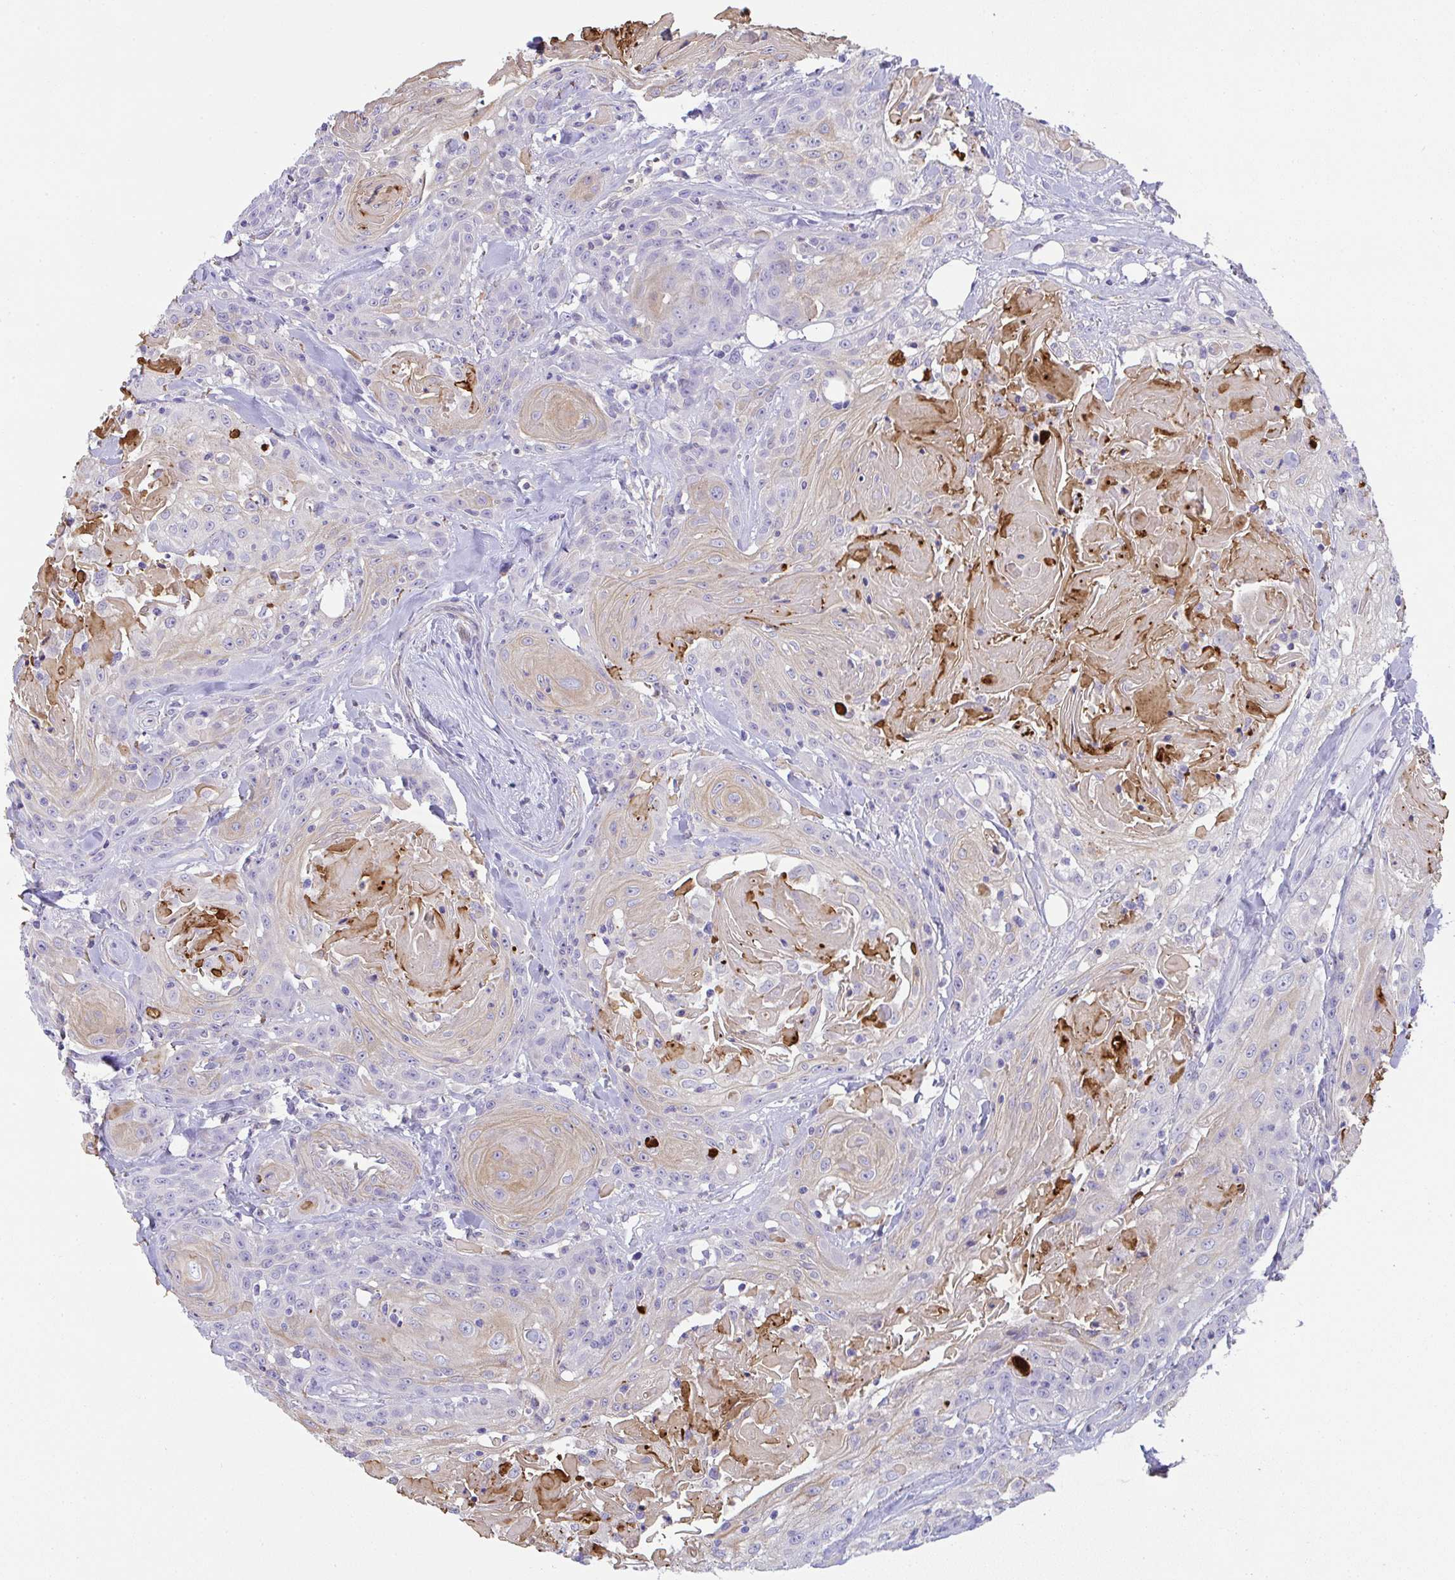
{"staining": {"intensity": "weak", "quantity": "25%-75%", "location": "cytoplasmic/membranous"}, "tissue": "head and neck cancer", "cell_type": "Tumor cells", "image_type": "cancer", "snomed": [{"axis": "morphology", "description": "Squamous cell carcinoma, NOS"}, {"axis": "topography", "description": "Head-Neck"}], "caption": "Immunohistochemical staining of head and neck cancer reveals low levels of weak cytoplasmic/membranous positivity in approximately 25%-75% of tumor cells. Ihc stains the protein of interest in brown and the nuclei are stained blue.", "gene": "TNFAIP8", "patient": {"sex": "female", "age": 84}}